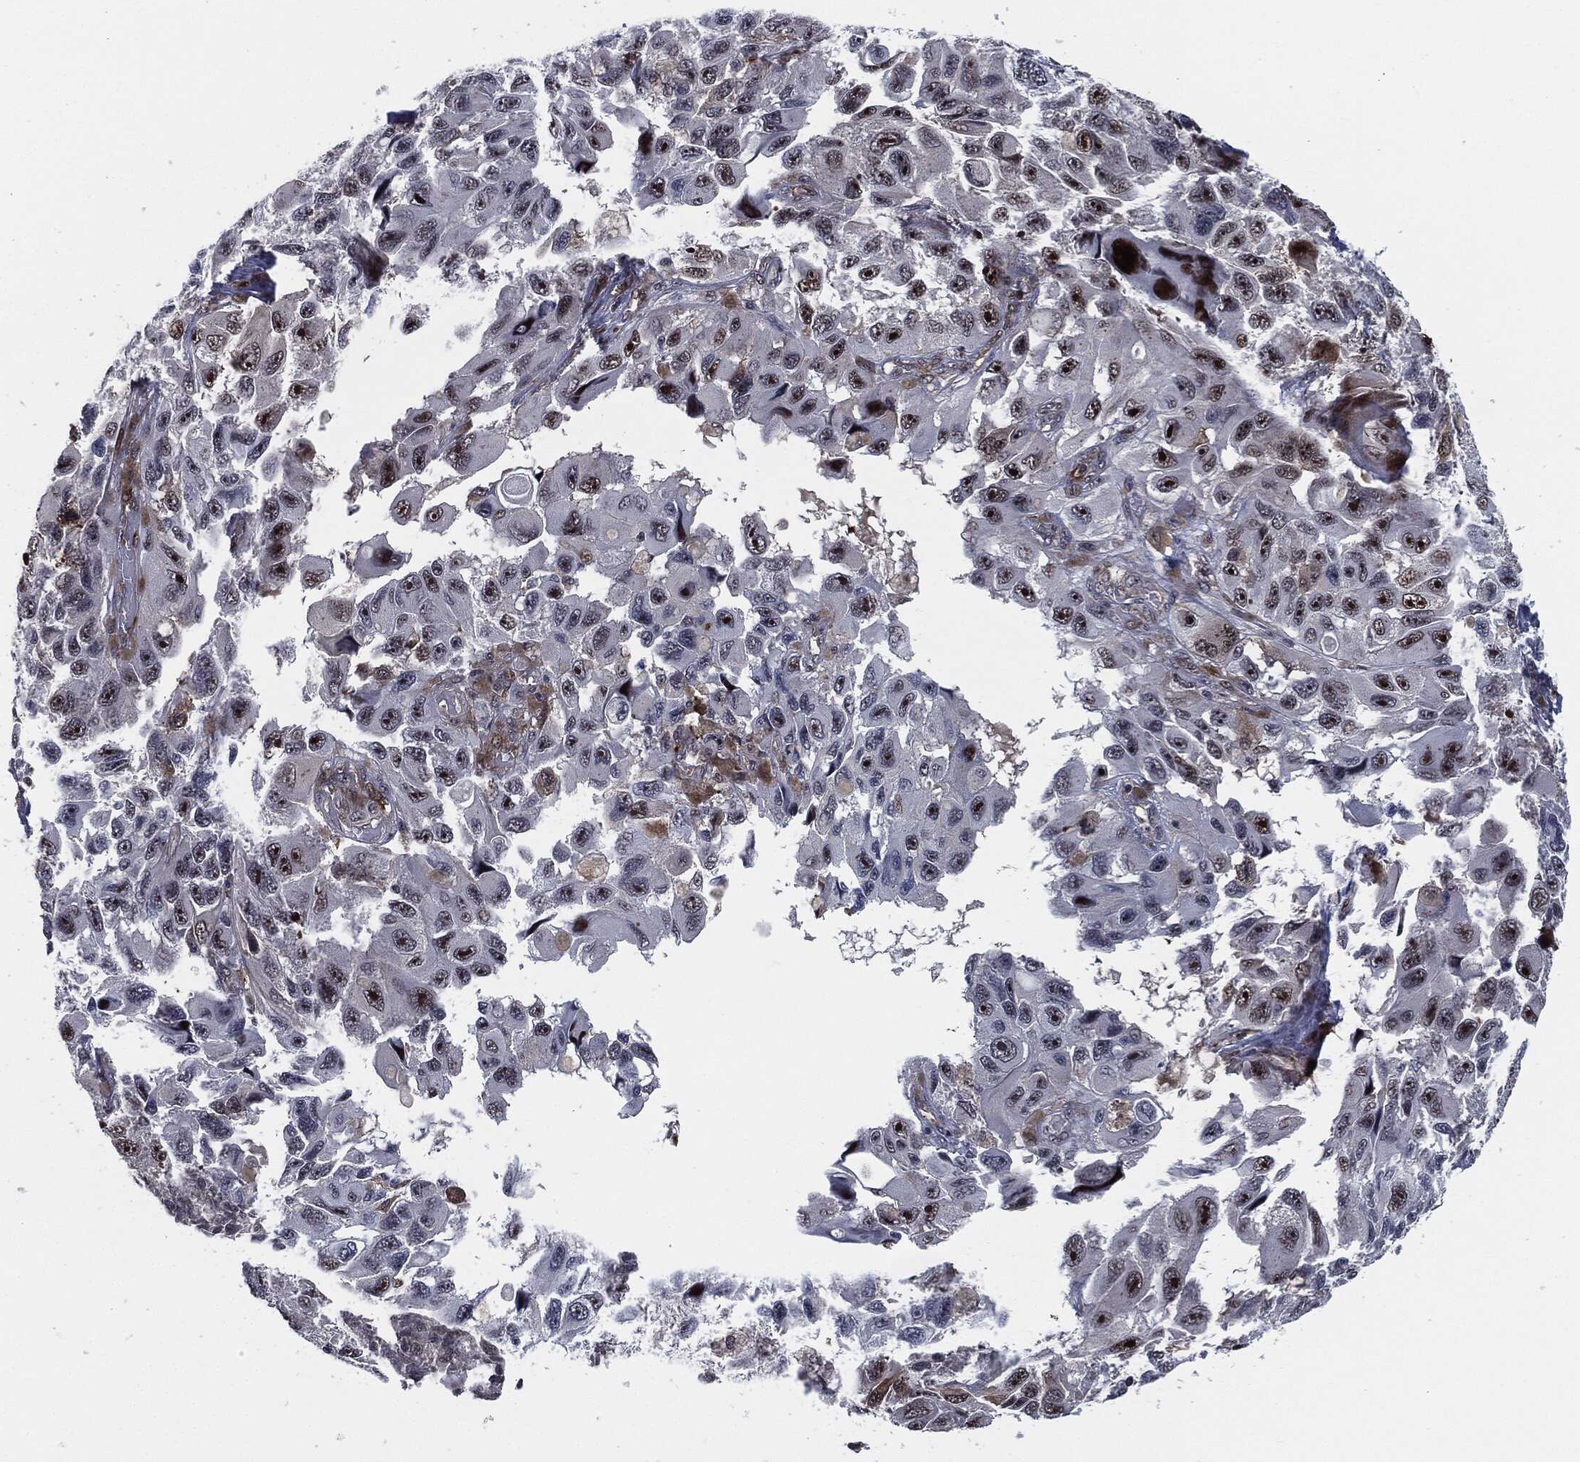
{"staining": {"intensity": "strong", "quantity": "<25%", "location": "nuclear"}, "tissue": "melanoma", "cell_type": "Tumor cells", "image_type": "cancer", "snomed": [{"axis": "morphology", "description": "Malignant melanoma, NOS"}, {"axis": "topography", "description": "Skin"}], "caption": "High-magnification brightfield microscopy of malignant melanoma stained with DAB (brown) and counterstained with hematoxylin (blue). tumor cells exhibit strong nuclear expression is identified in about<25% of cells. (IHC, brightfield microscopy, high magnification).", "gene": "AKT2", "patient": {"sex": "female", "age": 73}}